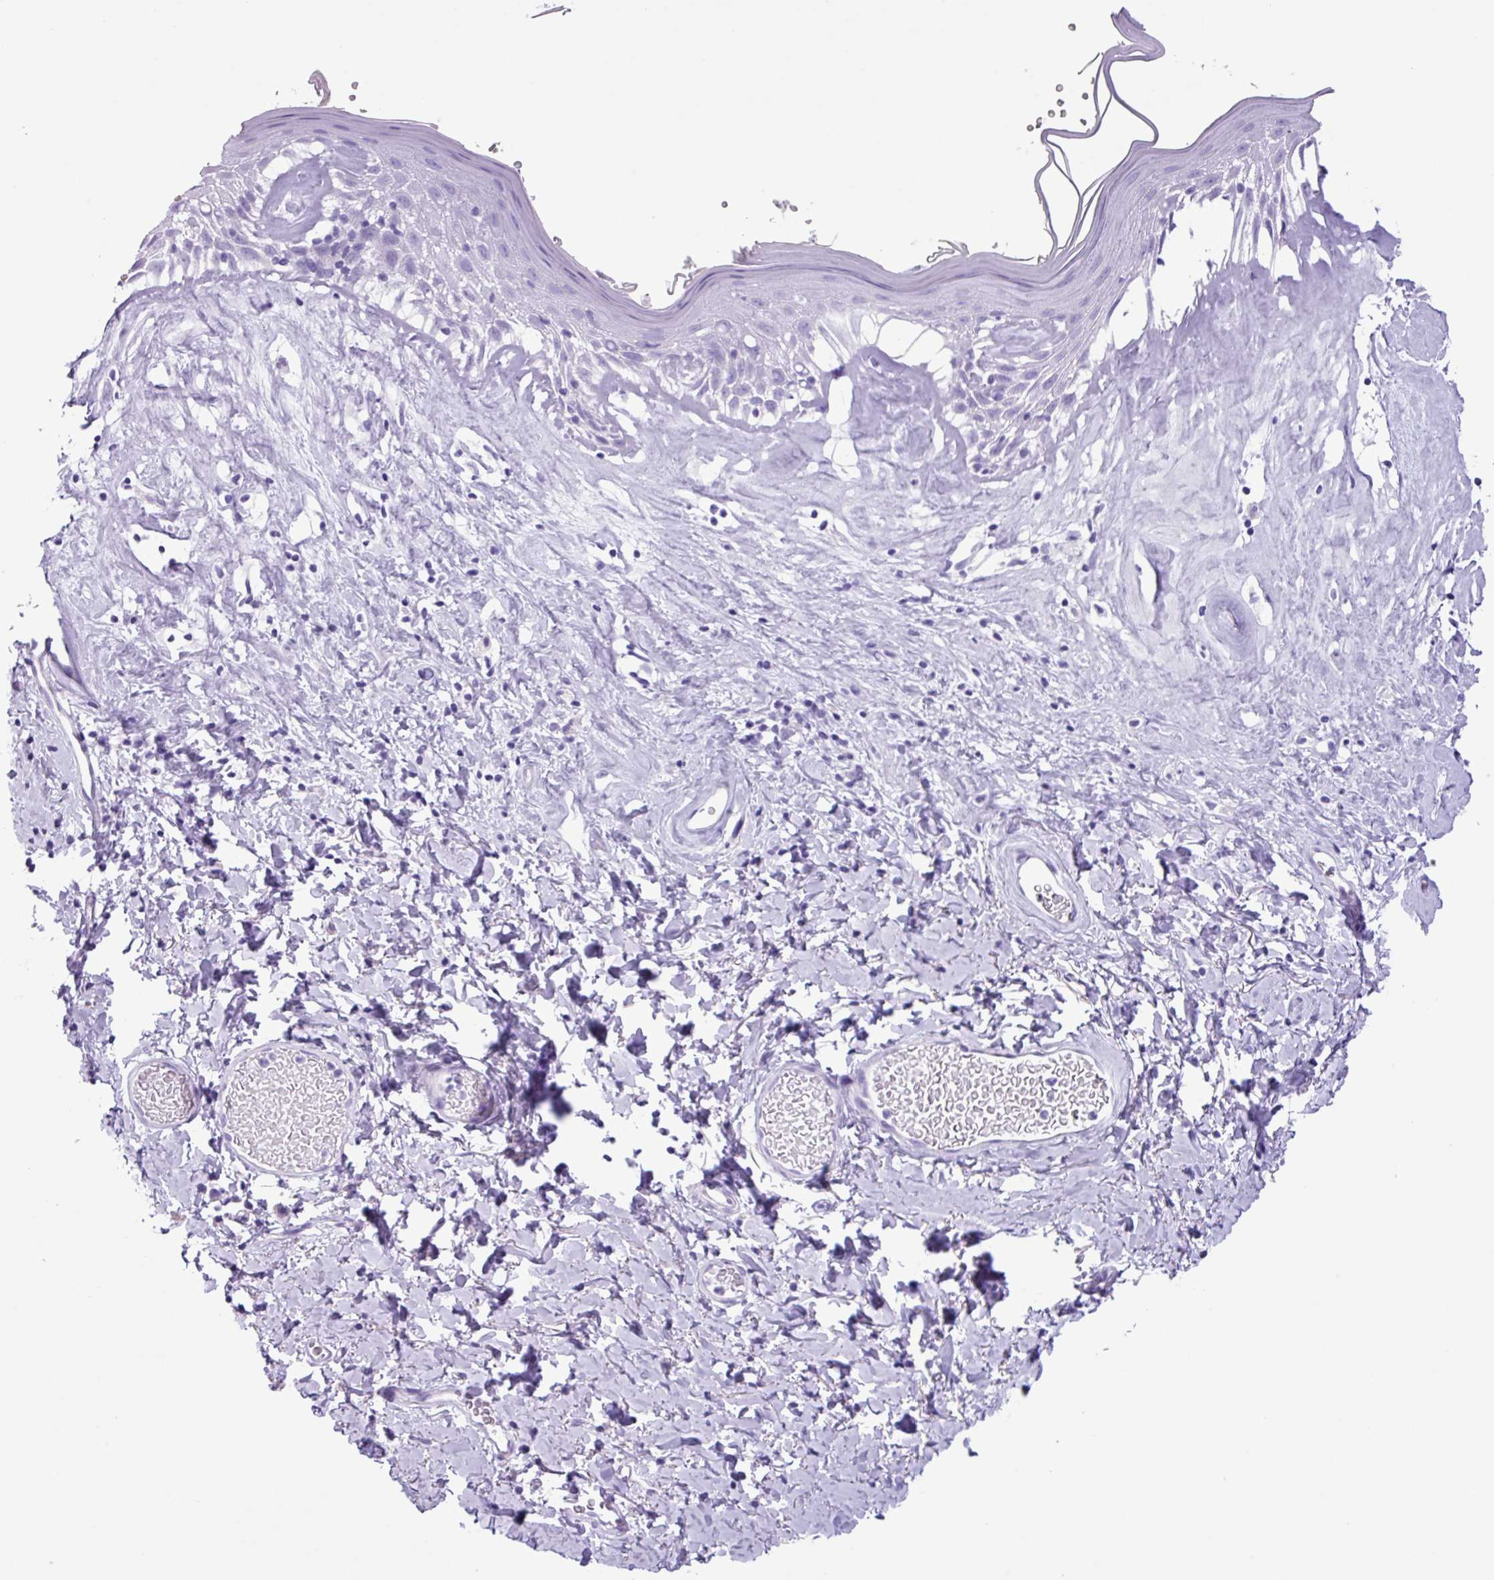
{"staining": {"intensity": "negative", "quantity": "none", "location": "none"}, "tissue": "skin", "cell_type": "Epidermal cells", "image_type": "normal", "snomed": [{"axis": "morphology", "description": "Normal tissue, NOS"}, {"axis": "morphology", "description": "Inflammation, NOS"}, {"axis": "topography", "description": "Vulva"}], "caption": "Image shows no significant protein positivity in epidermal cells of benign skin. (Immunohistochemistry, brightfield microscopy, high magnification).", "gene": "AGO3", "patient": {"sex": "female", "age": 86}}